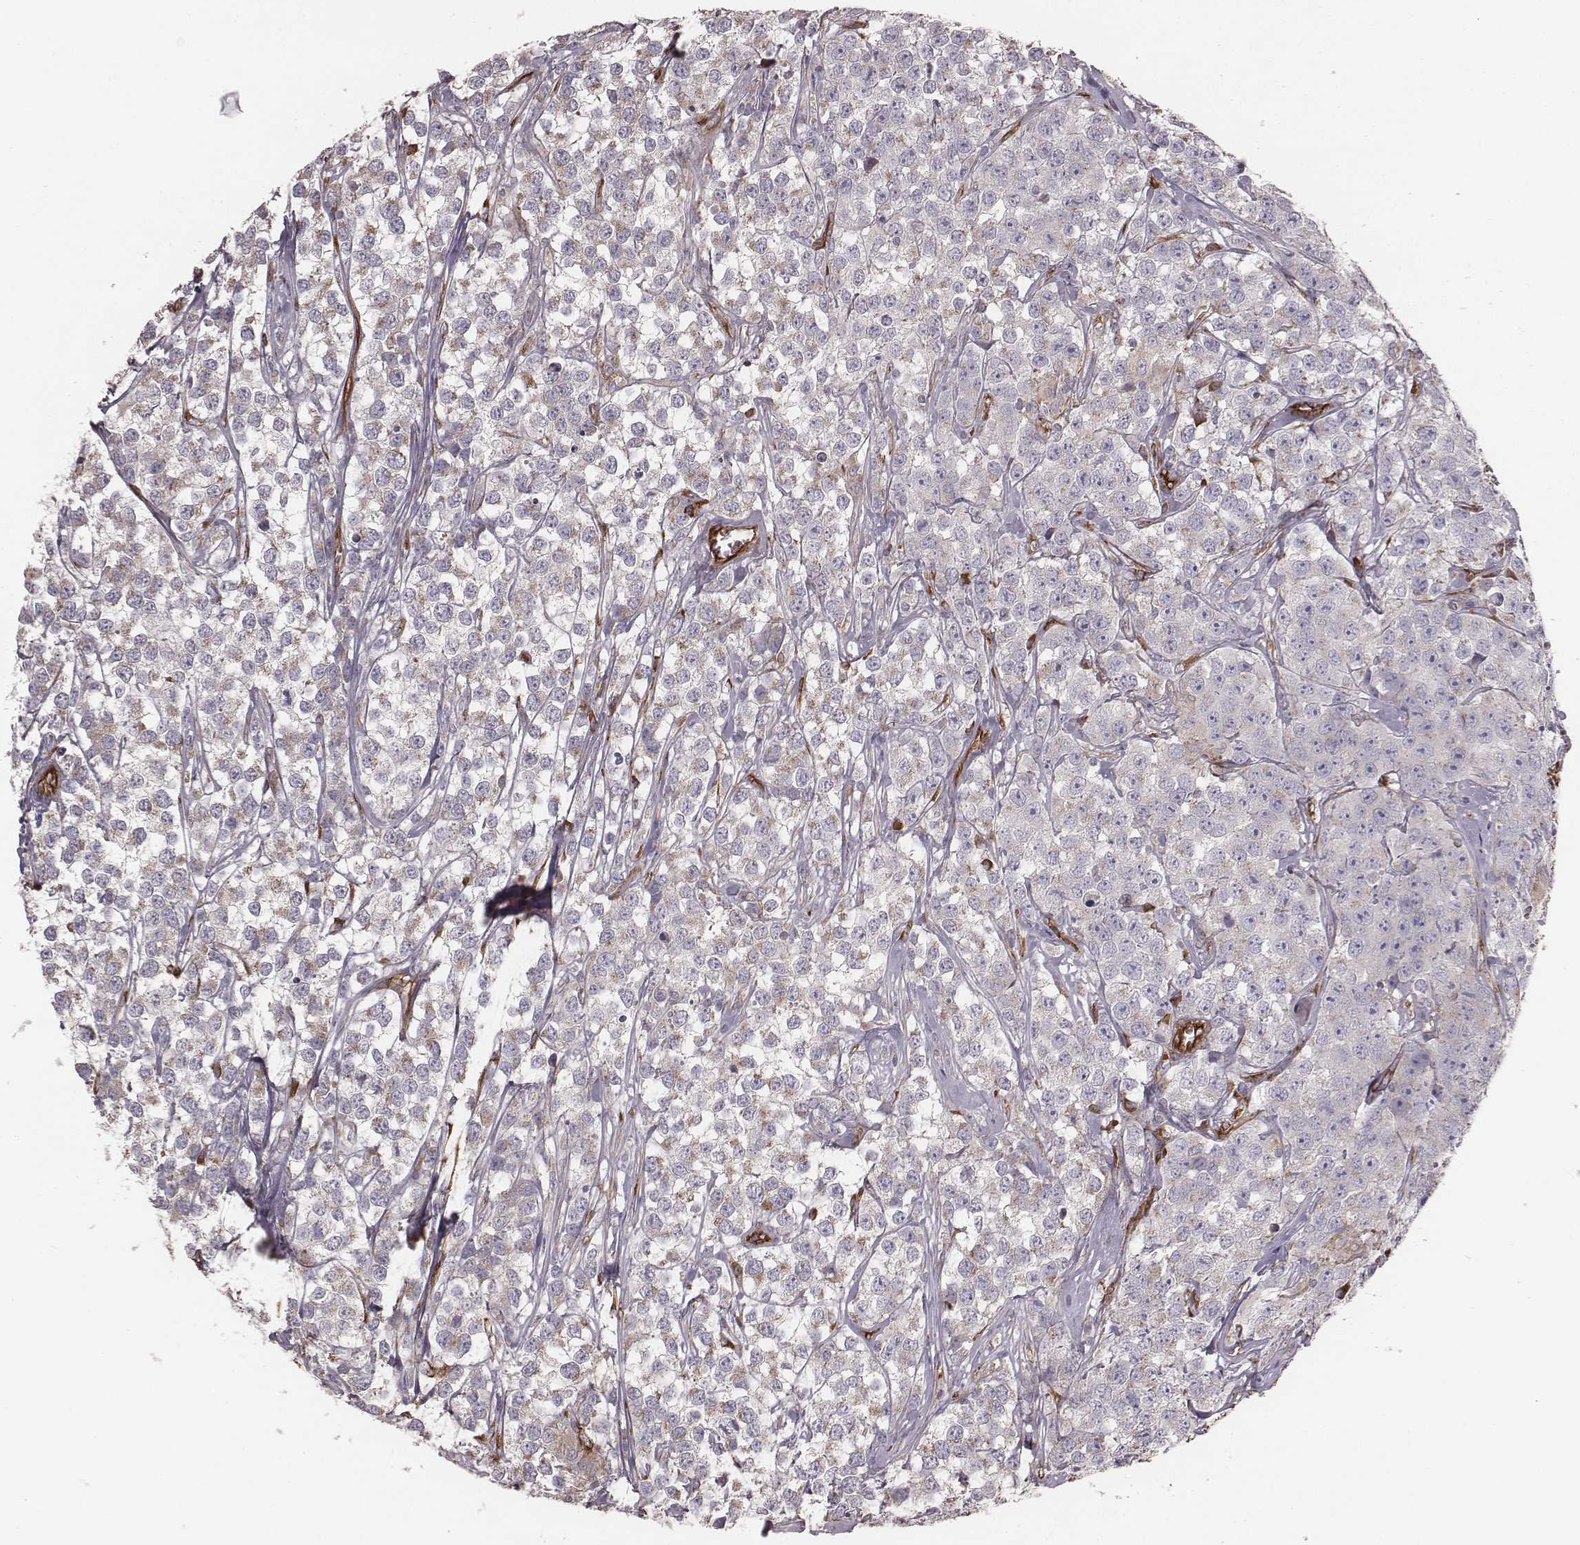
{"staining": {"intensity": "negative", "quantity": "none", "location": "none"}, "tissue": "testis cancer", "cell_type": "Tumor cells", "image_type": "cancer", "snomed": [{"axis": "morphology", "description": "Seminoma, NOS"}, {"axis": "topography", "description": "Testis"}], "caption": "A photomicrograph of human testis cancer is negative for staining in tumor cells.", "gene": "PALMD", "patient": {"sex": "male", "age": 59}}